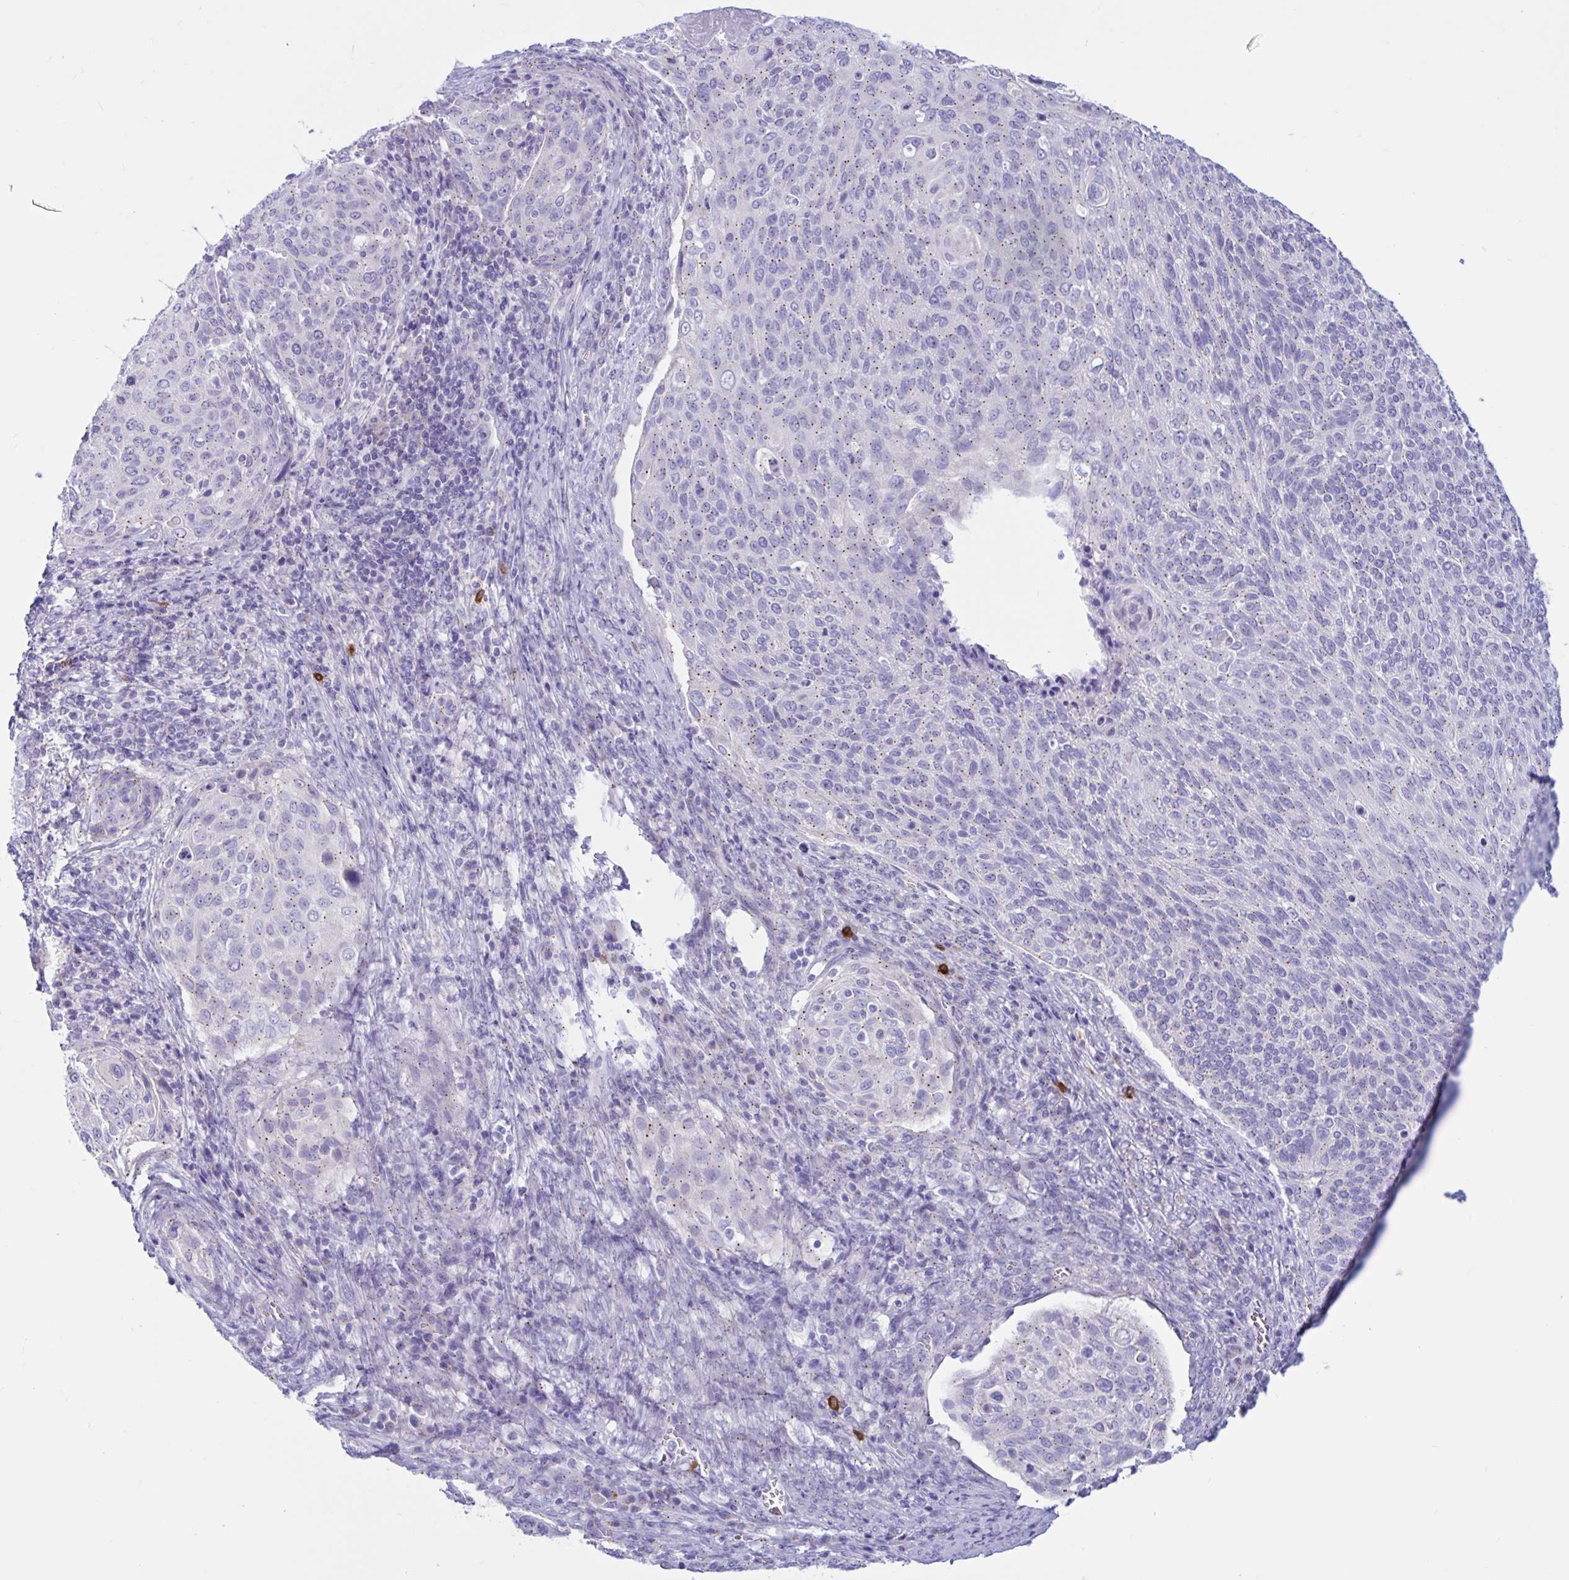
{"staining": {"intensity": "moderate", "quantity": "25%-75%", "location": "cytoplasmic/membranous"}, "tissue": "cervical cancer", "cell_type": "Tumor cells", "image_type": "cancer", "snomed": [{"axis": "morphology", "description": "Squamous cell carcinoma, NOS"}, {"axis": "topography", "description": "Cervix"}], "caption": "Cervical squamous cell carcinoma stained for a protein exhibits moderate cytoplasmic/membranous positivity in tumor cells.", "gene": "RNASE3", "patient": {"sex": "female", "age": 31}}